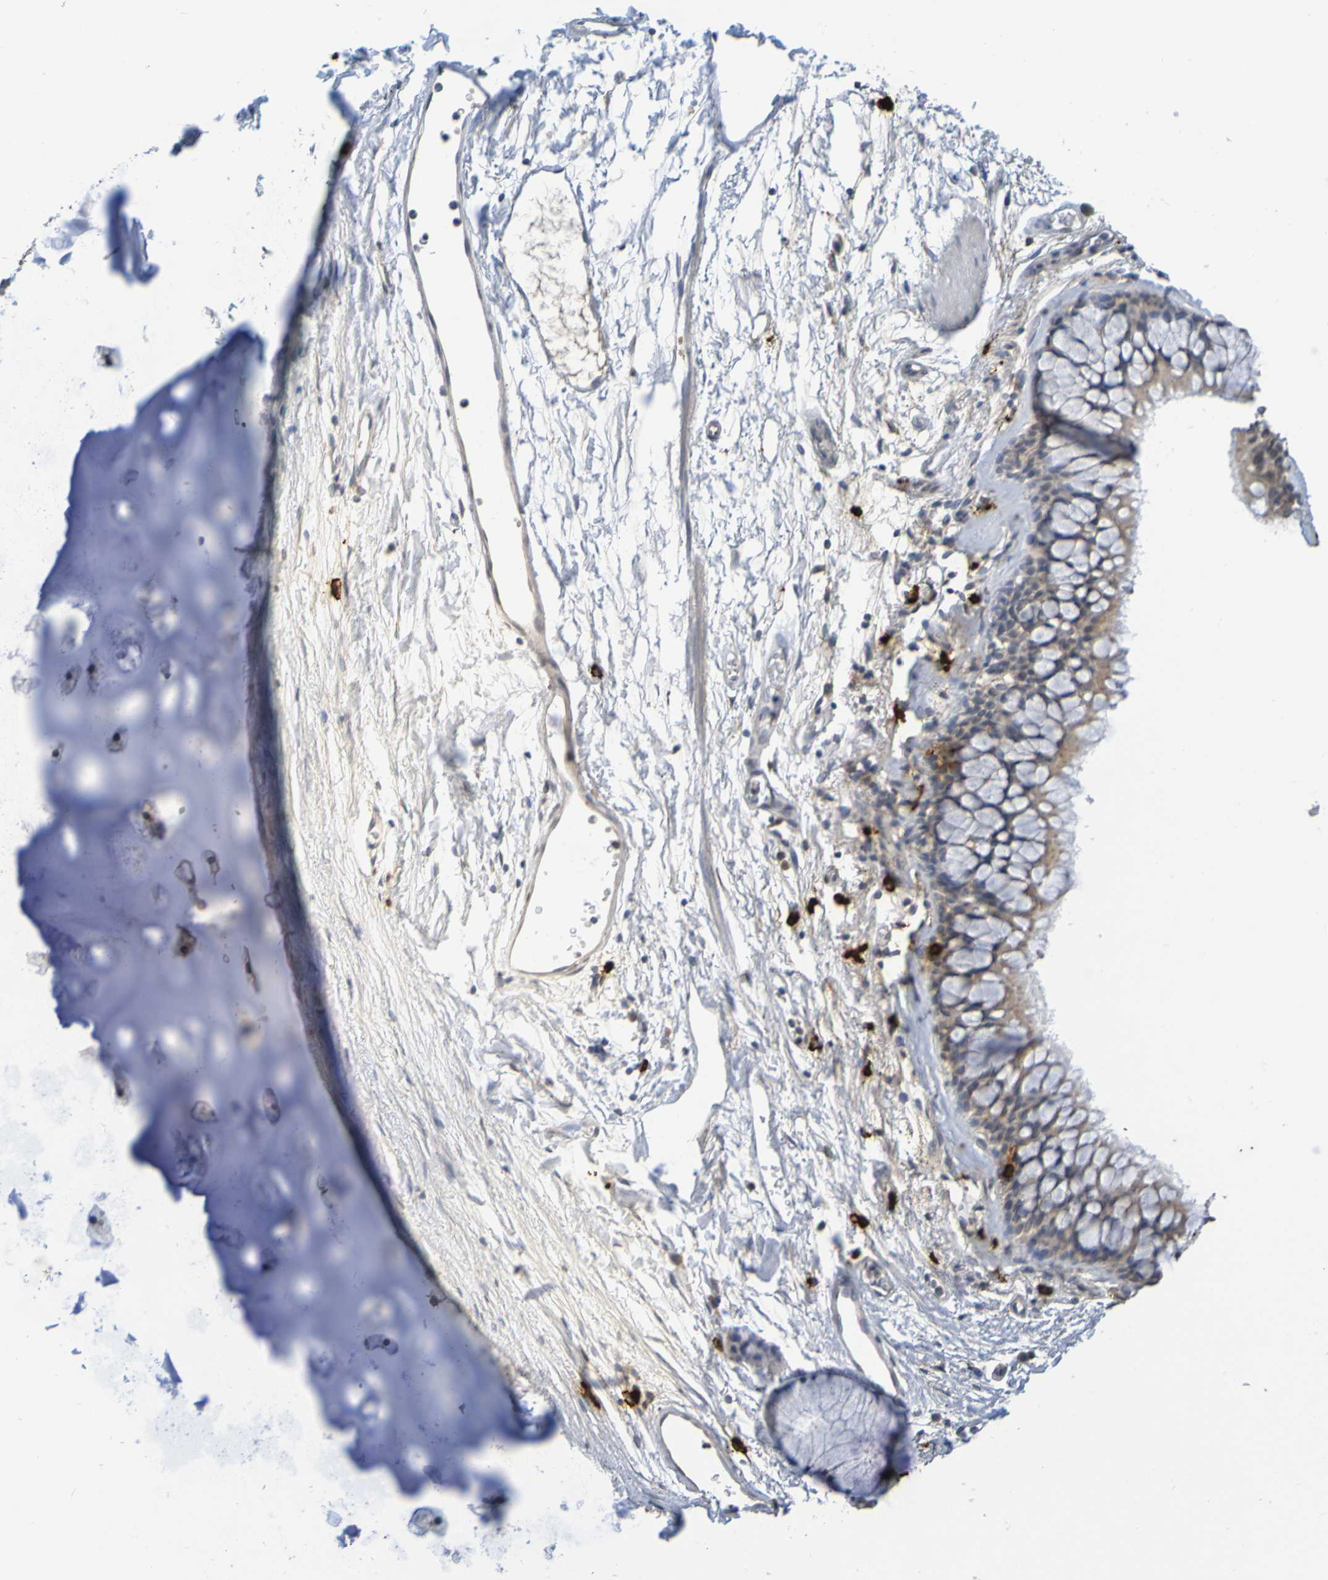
{"staining": {"intensity": "weak", "quantity": "25%-75%", "location": "cytoplasmic/membranous"}, "tissue": "bronchus", "cell_type": "Respiratory epithelial cells", "image_type": "normal", "snomed": [{"axis": "morphology", "description": "Normal tissue, NOS"}, {"axis": "topography", "description": "Cartilage tissue"}, {"axis": "topography", "description": "Bronchus"}], "caption": "This photomicrograph exhibits IHC staining of normal human bronchus, with low weak cytoplasmic/membranous expression in approximately 25%-75% of respiratory epithelial cells.", "gene": "C3AR1", "patient": {"sex": "female", "age": 53}}